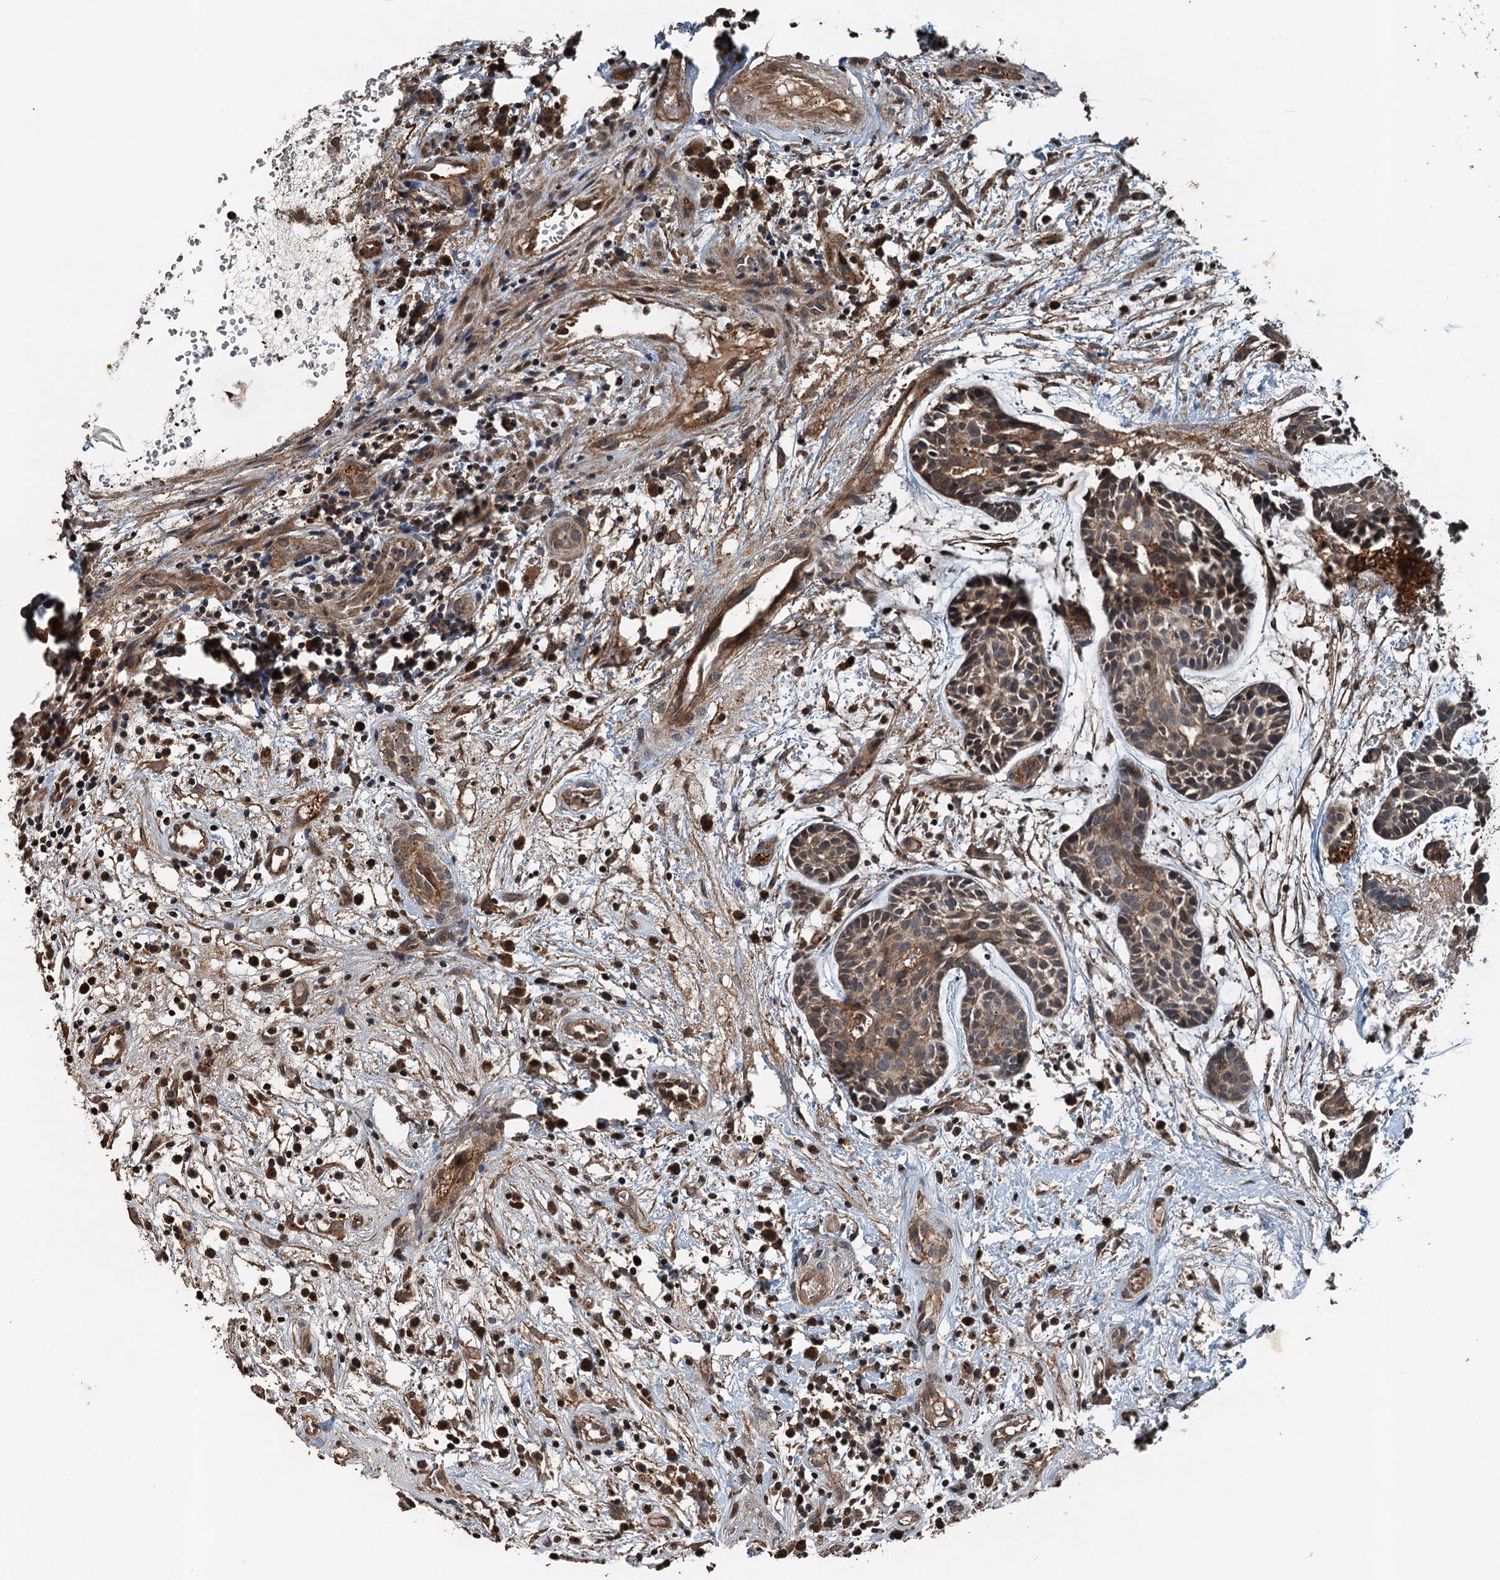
{"staining": {"intensity": "moderate", "quantity": ">75%", "location": "cytoplasmic/membranous,nuclear"}, "tissue": "head and neck cancer", "cell_type": "Tumor cells", "image_type": "cancer", "snomed": [{"axis": "morphology", "description": "Adenocarcinoma, NOS"}, {"axis": "topography", "description": "Subcutis"}, {"axis": "topography", "description": "Head-Neck"}], "caption": "Immunohistochemical staining of head and neck adenocarcinoma displays medium levels of moderate cytoplasmic/membranous and nuclear protein staining in about >75% of tumor cells. (Stains: DAB (3,3'-diaminobenzidine) in brown, nuclei in blue, Microscopy: brightfield microscopy at high magnification).", "gene": "TCTN1", "patient": {"sex": "female", "age": 73}}